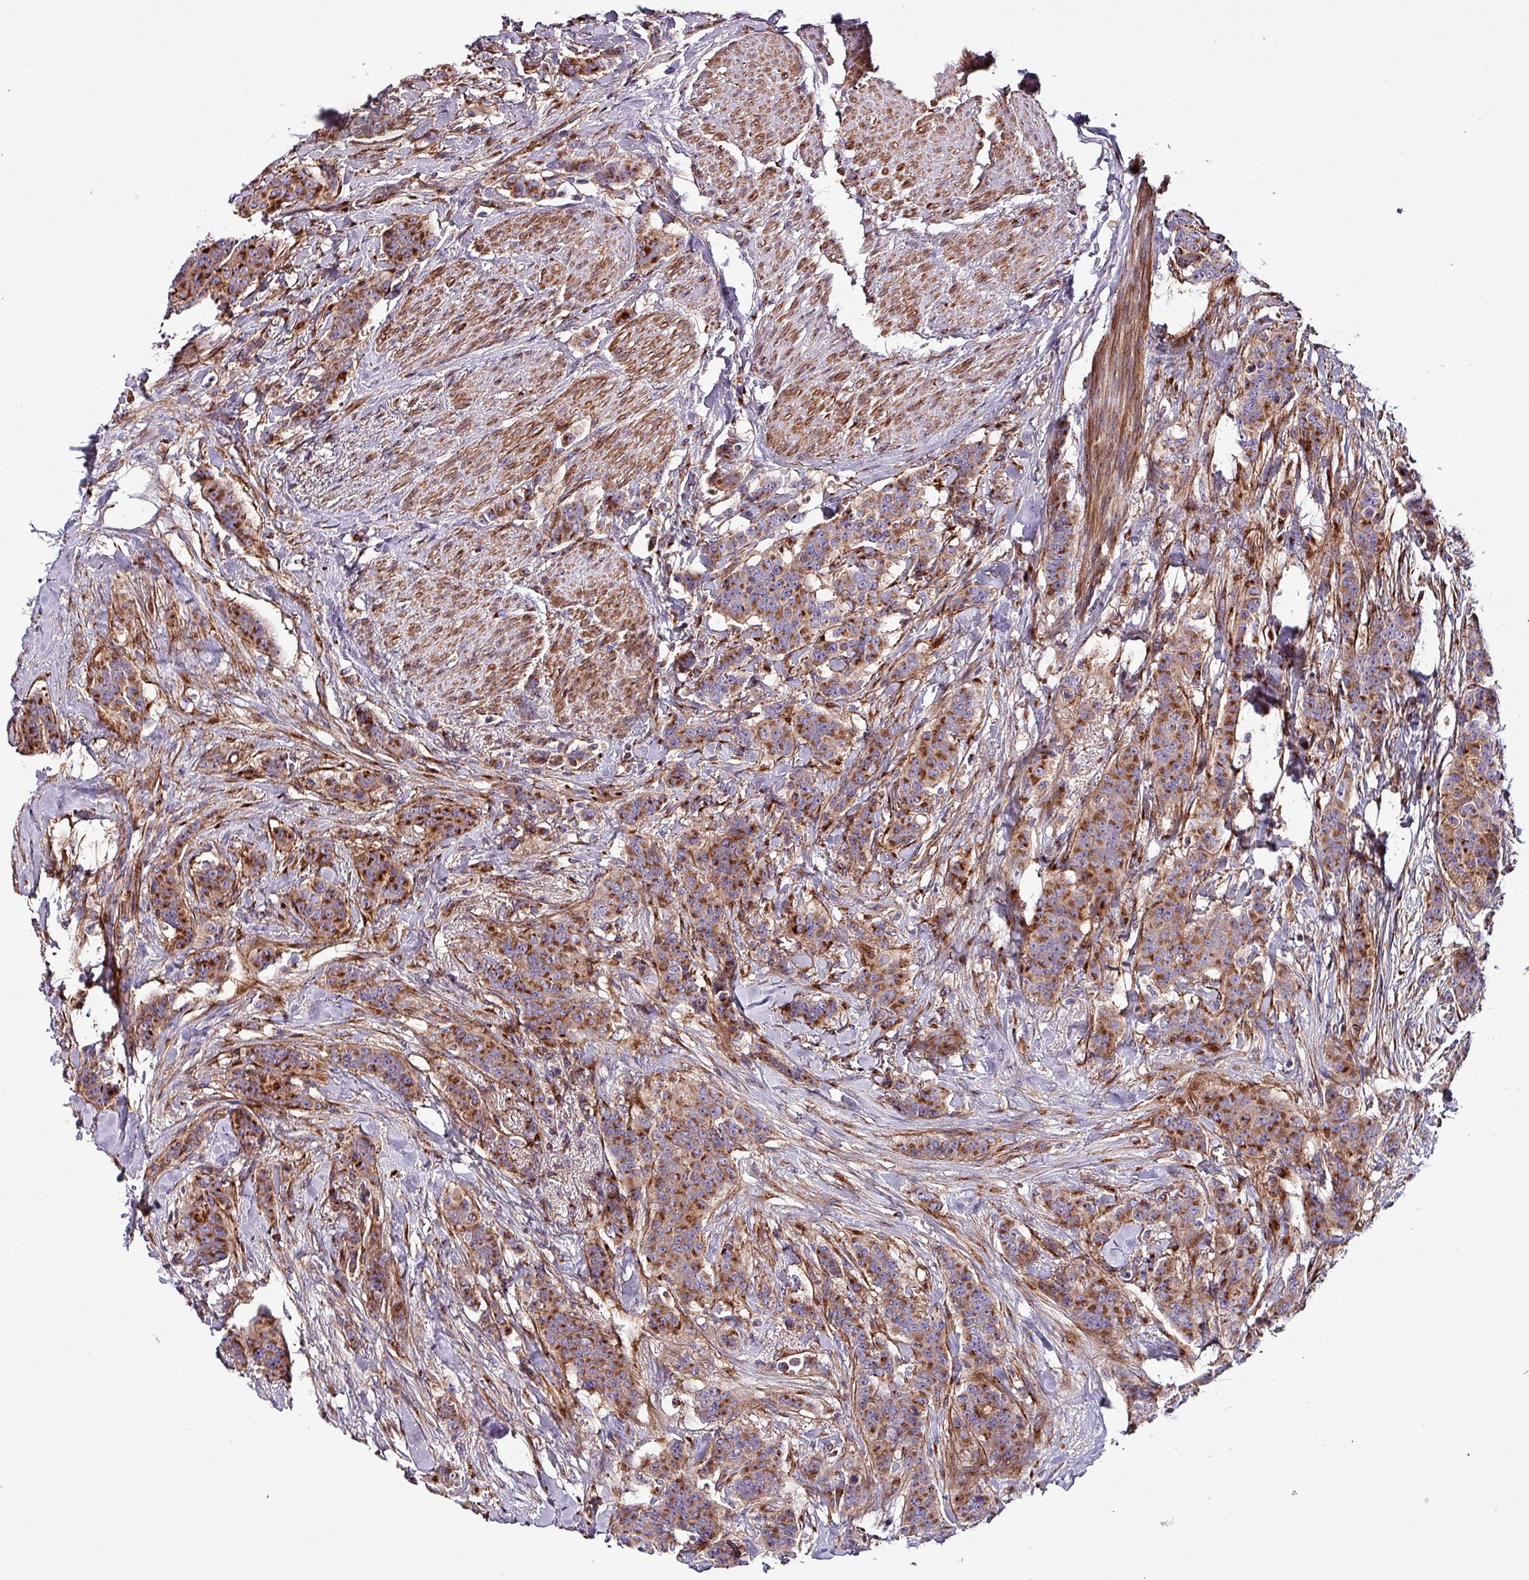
{"staining": {"intensity": "moderate", "quantity": ">75%", "location": "cytoplasmic/membranous"}, "tissue": "breast cancer", "cell_type": "Tumor cells", "image_type": "cancer", "snomed": [{"axis": "morphology", "description": "Duct carcinoma"}, {"axis": "topography", "description": "Breast"}], "caption": "A medium amount of moderate cytoplasmic/membranous expression is present in approximately >75% of tumor cells in infiltrating ductal carcinoma (breast) tissue.", "gene": "VAMP4", "patient": {"sex": "female", "age": 40}}